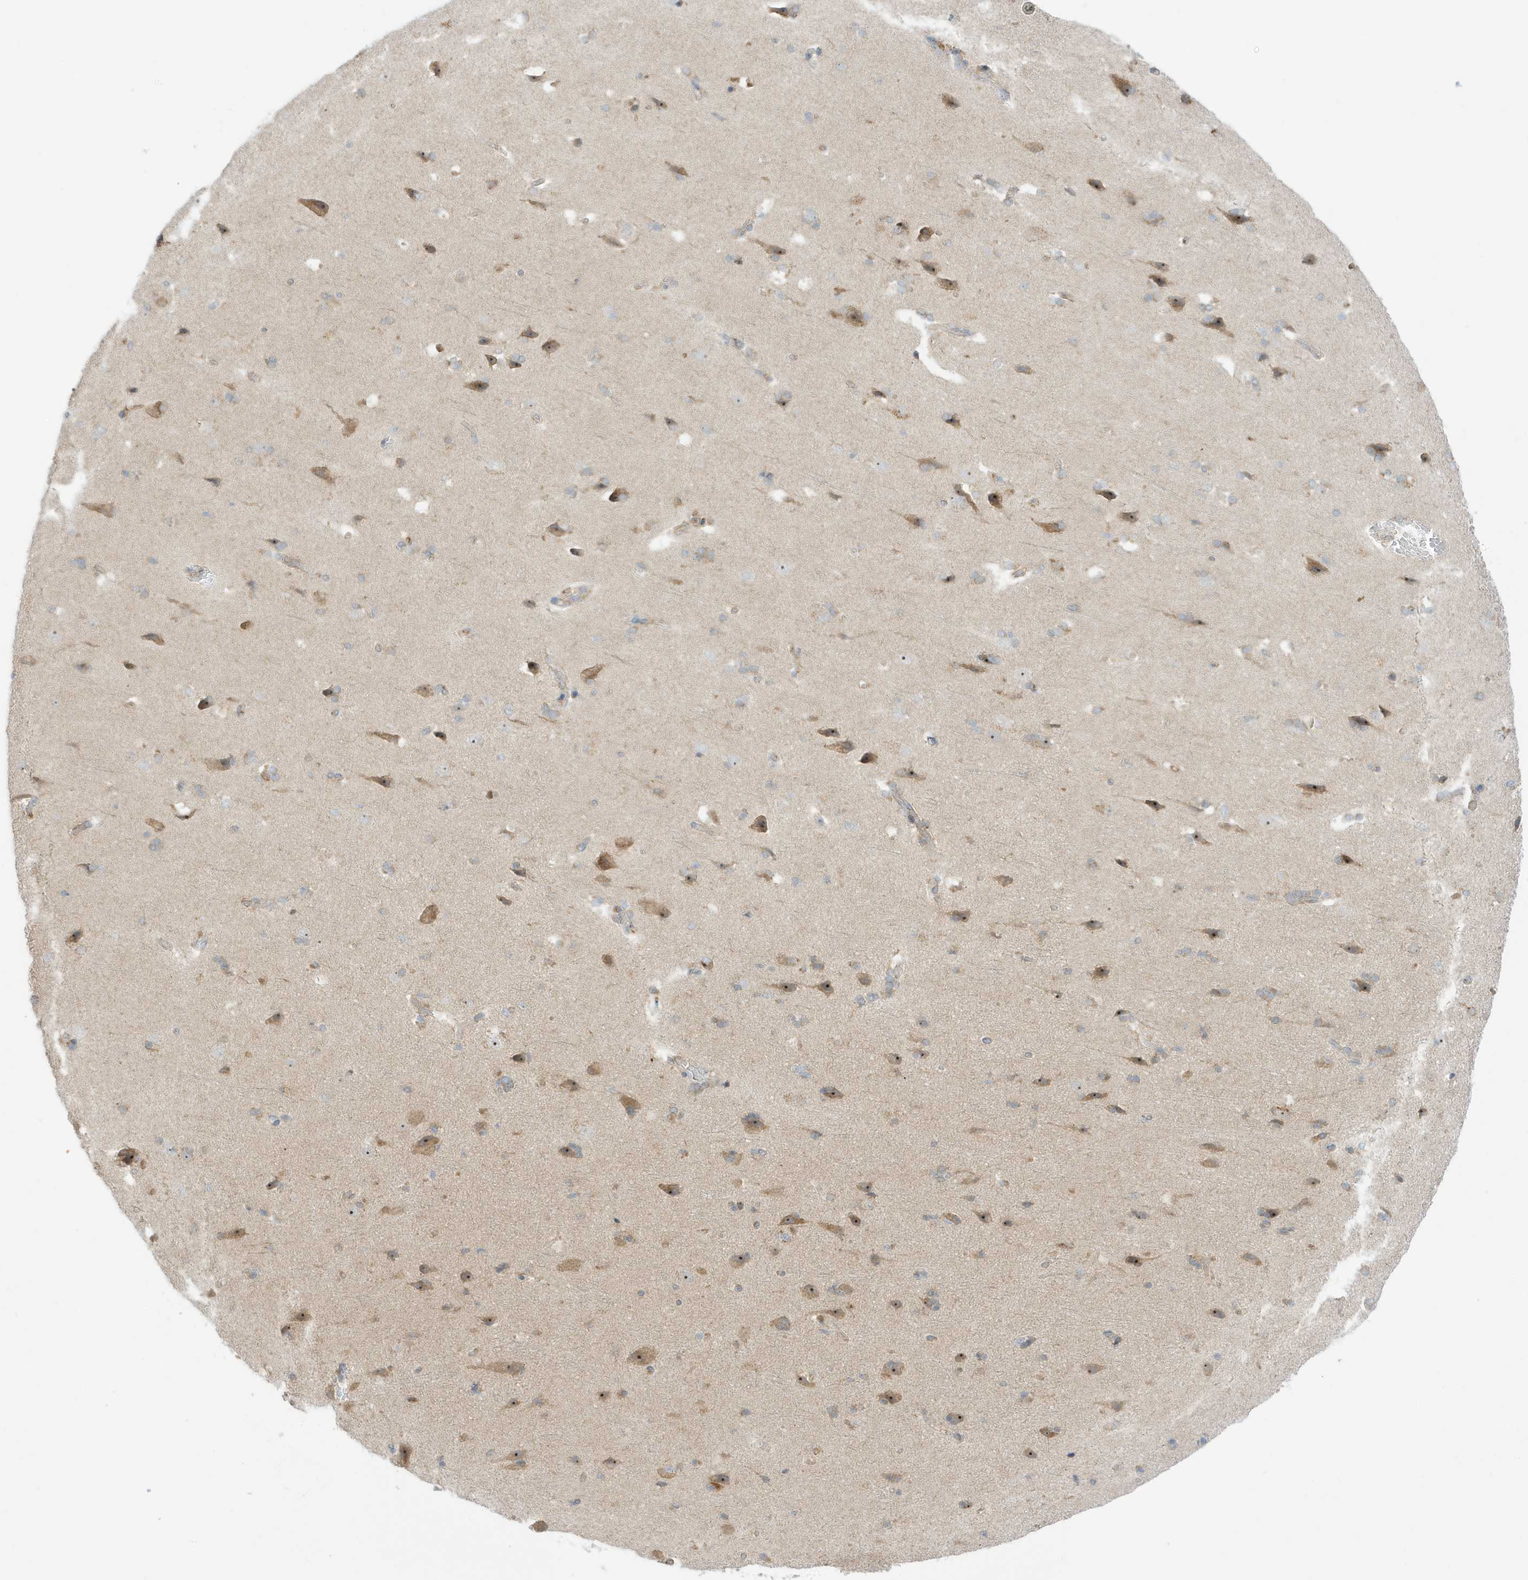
{"staining": {"intensity": "negative", "quantity": "none", "location": "none"}, "tissue": "cerebral cortex", "cell_type": "Endothelial cells", "image_type": "normal", "snomed": [{"axis": "morphology", "description": "Normal tissue, NOS"}, {"axis": "topography", "description": "Cerebral cortex"}], "caption": "The immunohistochemistry photomicrograph has no significant staining in endothelial cells of cerebral cortex.", "gene": "NPPC", "patient": {"sex": "male", "age": 62}}